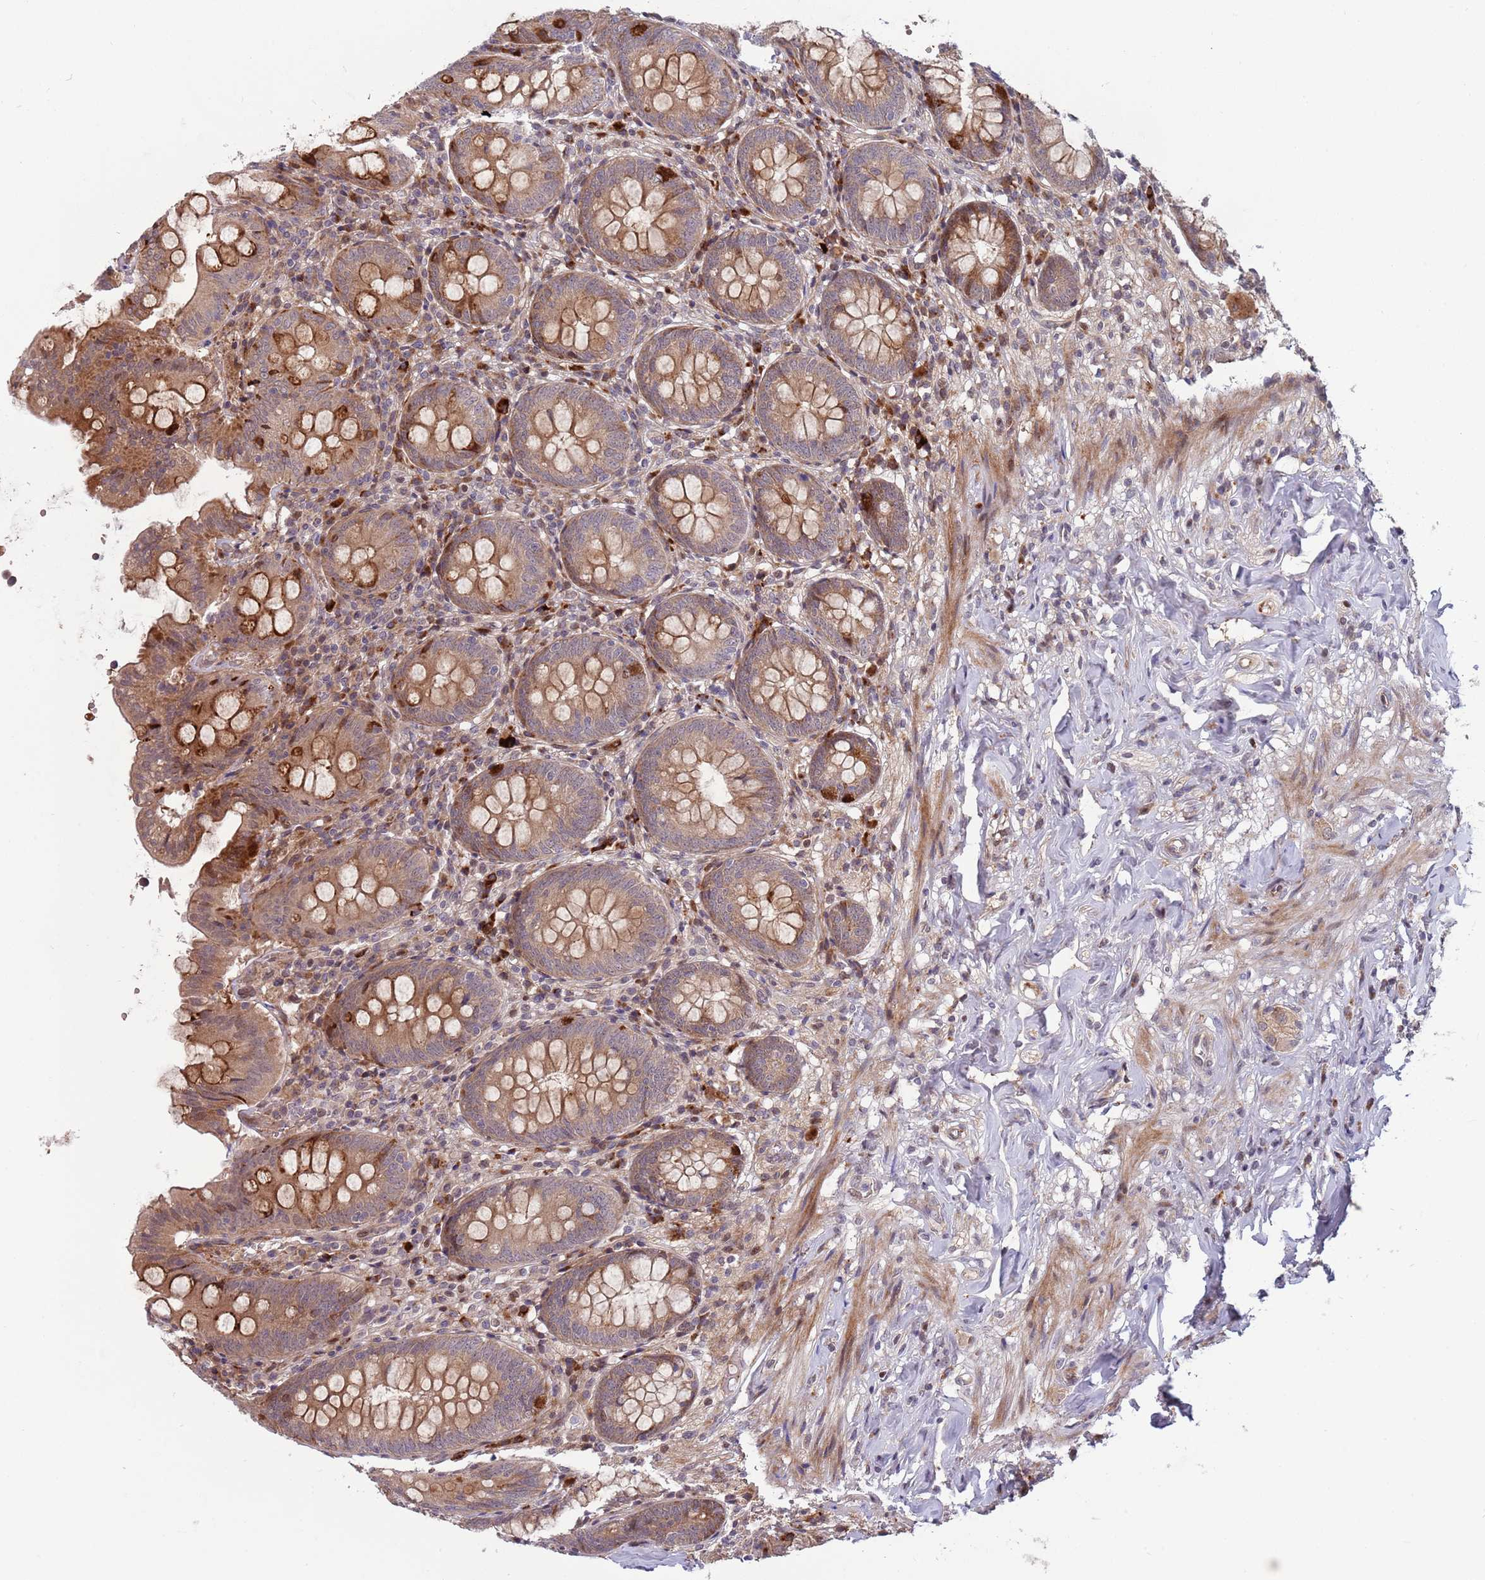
{"staining": {"intensity": "moderate", "quantity": ">75%", "location": "cytoplasmic/membranous"}, "tissue": "appendix", "cell_type": "Glandular cells", "image_type": "normal", "snomed": [{"axis": "morphology", "description": "Normal tissue, NOS"}, {"axis": "topography", "description": "Appendix"}], "caption": "Glandular cells show moderate cytoplasmic/membranous positivity in about >75% of cells in normal appendix.", "gene": "NT5DC4", "patient": {"sex": "female", "age": 54}}